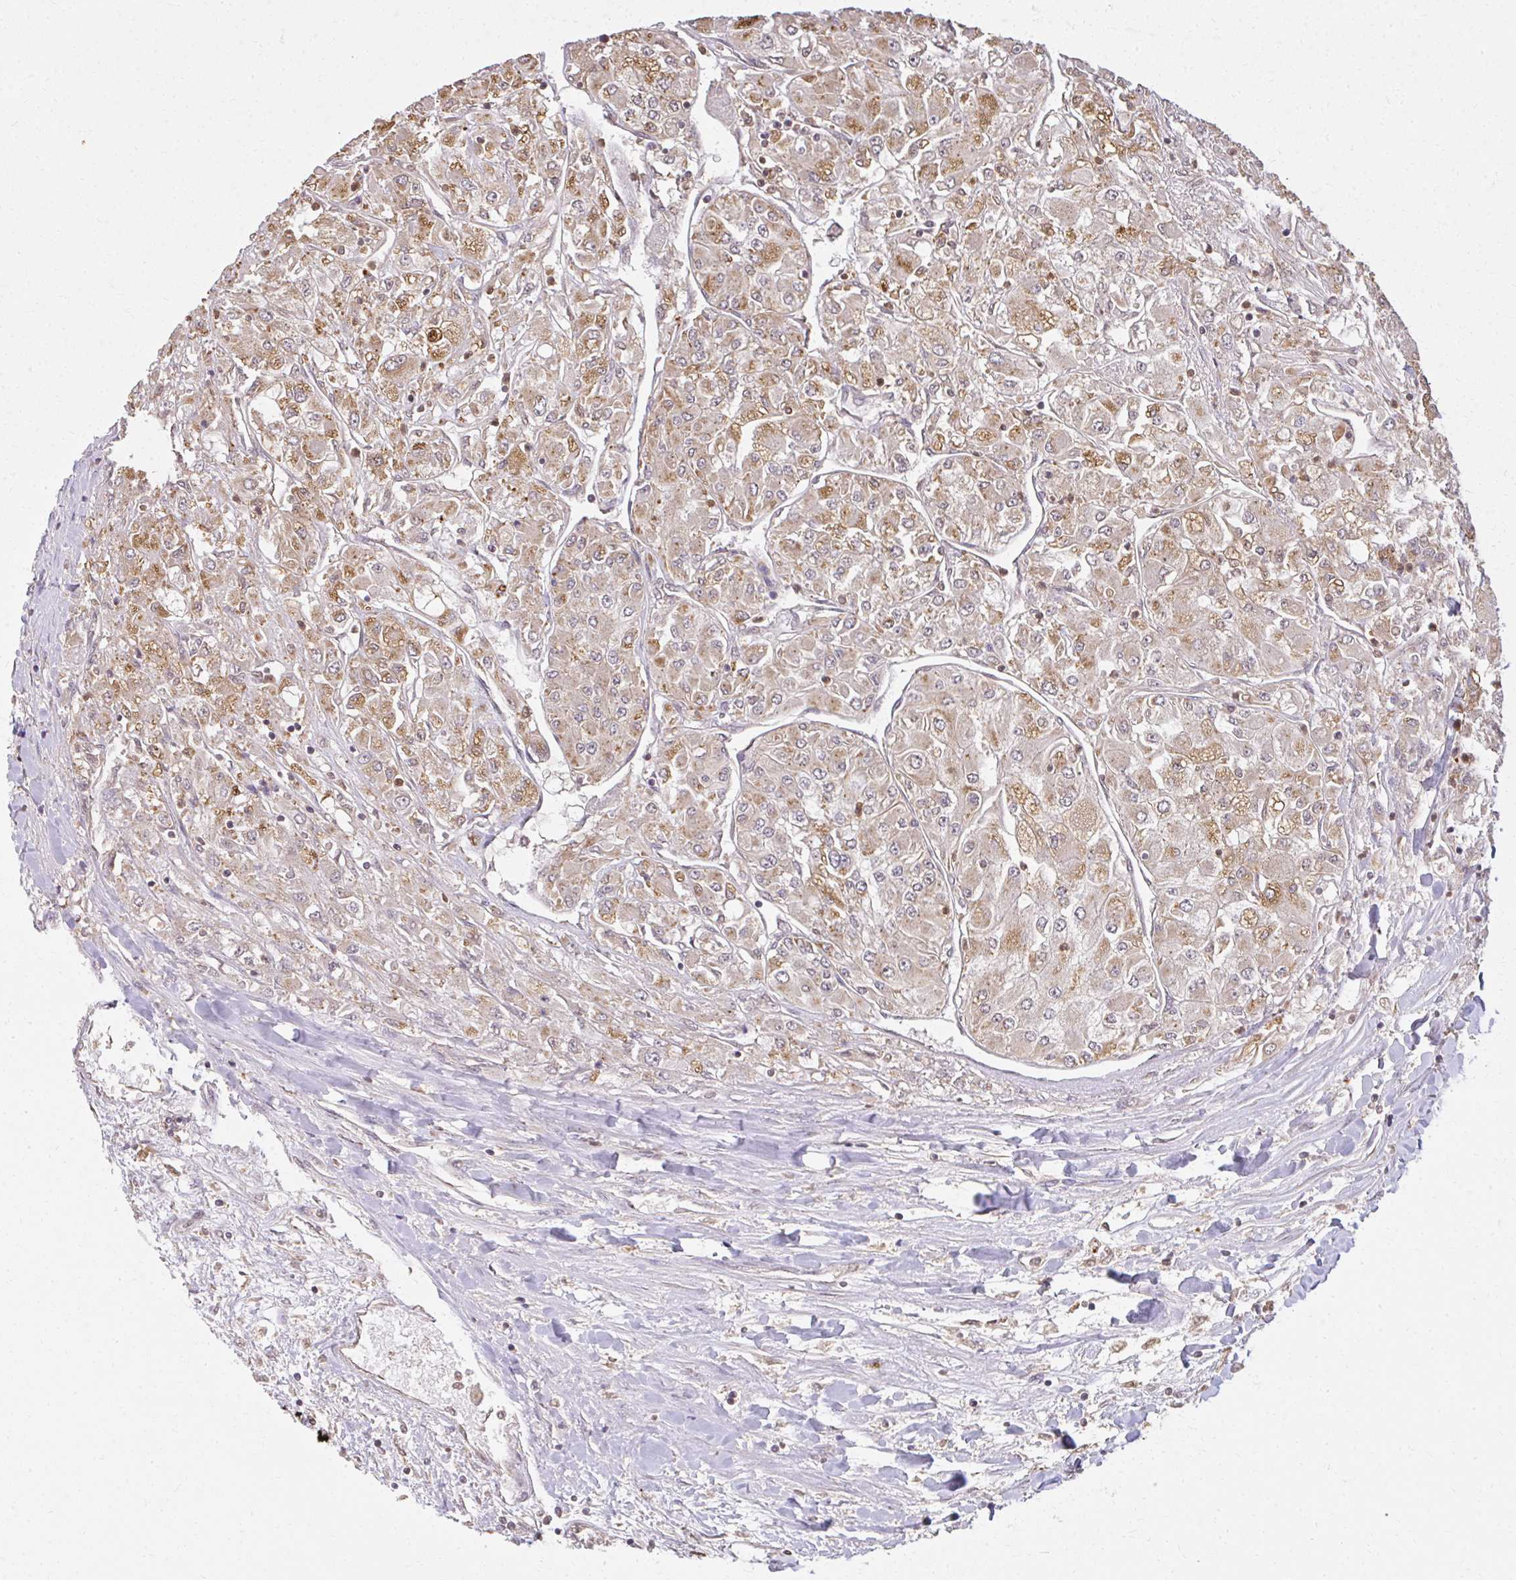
{"staining": {"intensity": "moderate", "quantity": "25%-75%", "location": "cytoplasmic/membranous"}, "tissue": "renal cancer", "cell_type": "Tumor cells", "image_type": "cancer", "snomed": [{"axis": "morphology", "description": "Adenocarcinoma, NOS"}, {"axis": "topography", "description": "Kidney"}], "caption": "Renal adenocarcinoma stained with a brown dye exhibits moderate cytoplasmic/membranous positive positivity in about 25%-75% of tumor cells.", "gene": "LARS2", "patient": {"sex": "male", "age": 80}}